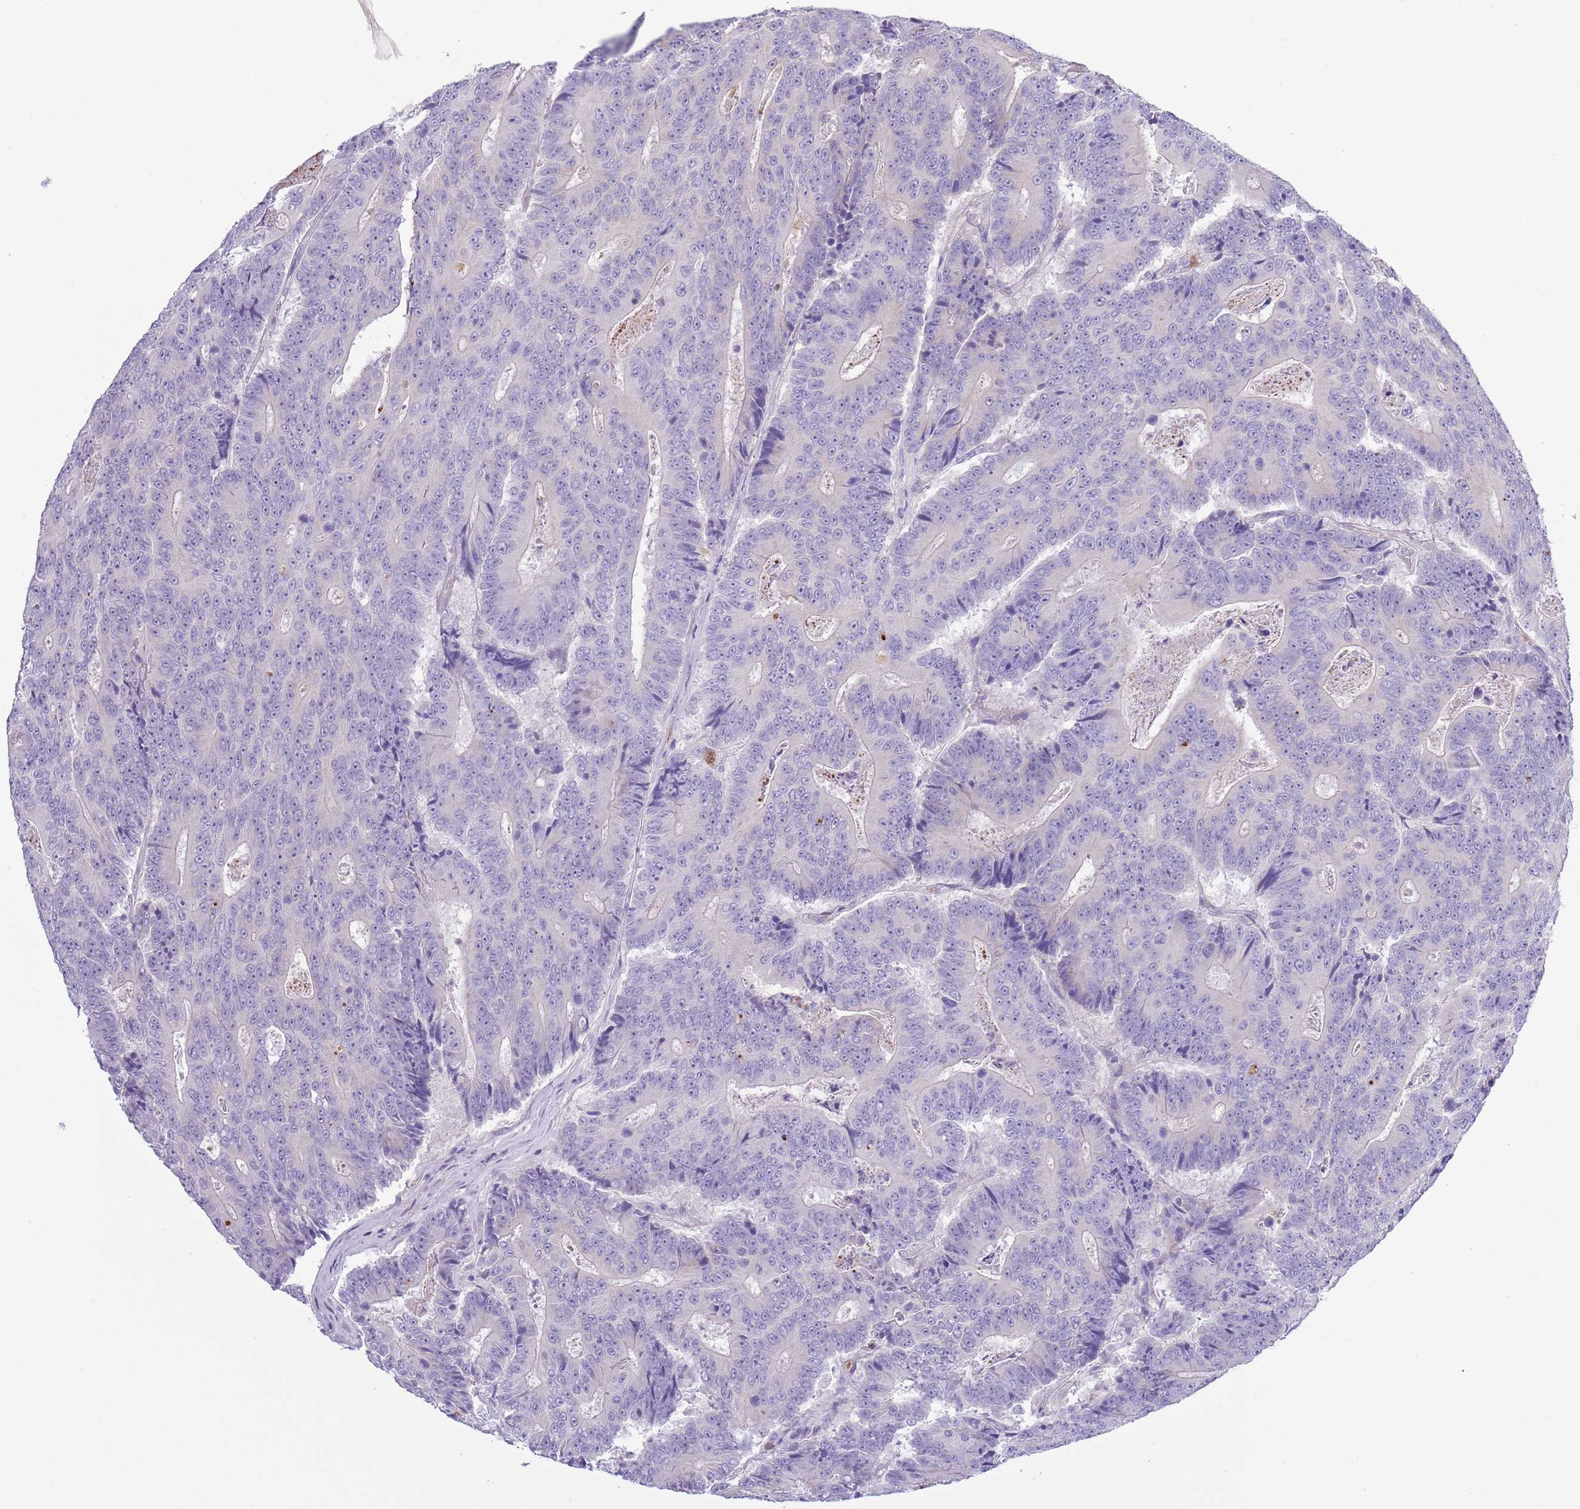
{"staining": {"intensity": "negative", "quantity": "none", "location": "none"}, "tissue": "colorectal cancer", "cell_type": "Tumor cells", "image_type": "cancer", "snomed": [{"axis": "morphology", "description": "Adenocarcinoma, NOS"}, {"axis": "topography", "description": "Colon"}], "caption": "High power microscopy image of an IHC histopathology image of adenocarcinoma (colorectal), revealing no significant positivity in tumor cells.", "gene": "OR6M1", "patient": {"sex": "male", "age": 83}}